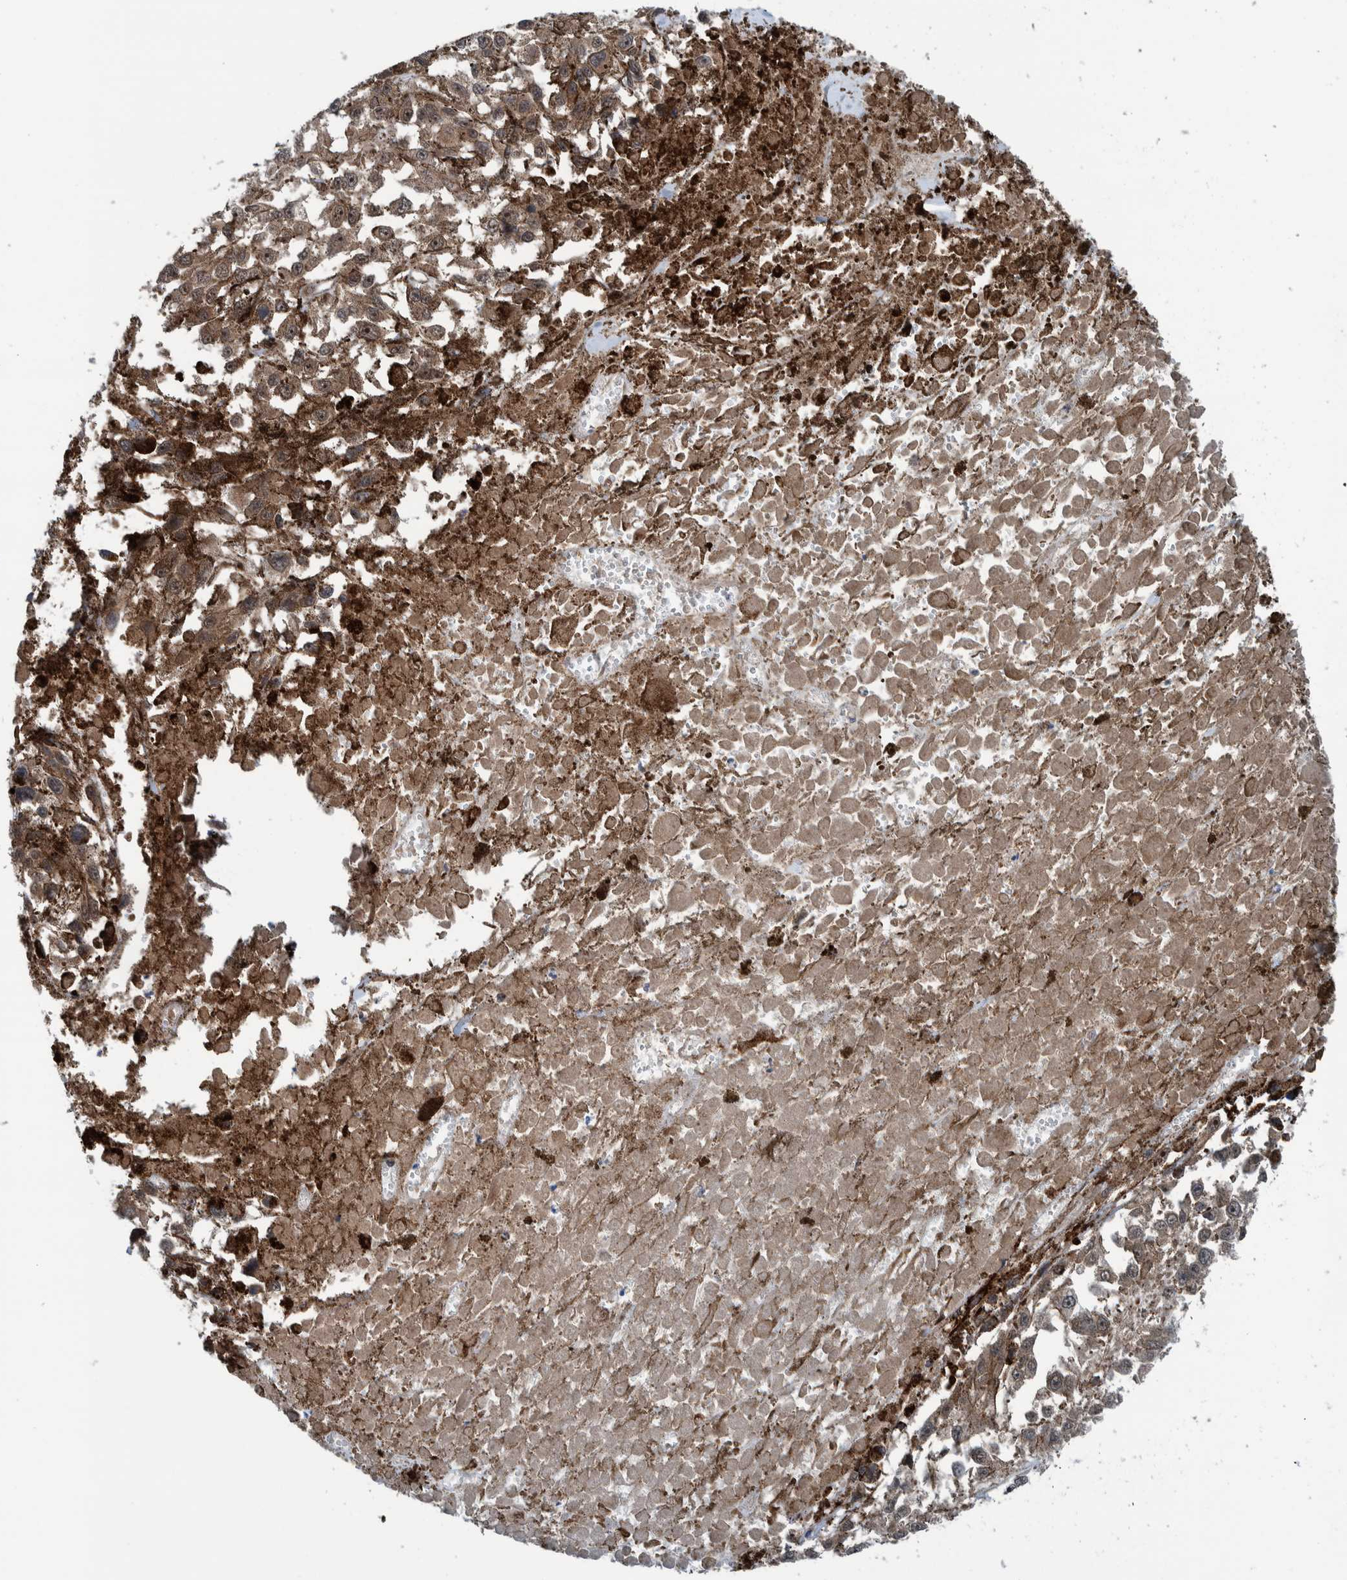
{"staining": {"intensity": "moderate", "quantity": ">75%", "location": "cytoplasmic/membranous"}, "tissue": "melanoma", "cell_type": "Tumor cells", "image_type": "cancer", "snomed": [{"axis": "morphology", "description": "Malignant melanoma, Metastatic site"}, {"axis": "topography", "description": "Lymph node"}], "caption": "Melanoma stained with DAB (3,3'-diaminobenzidine) immunohistochemistry demonstrates medium levels of moderate cytoplasmic/membranous expression in about >75% of tumor cells. Using DAB (brown) and hematoxylin (blue) stains, captured at high magnification using brightfield microscopy.", "gene": "CUEDC1", "patient": {"sex": "male", "age": 59}}